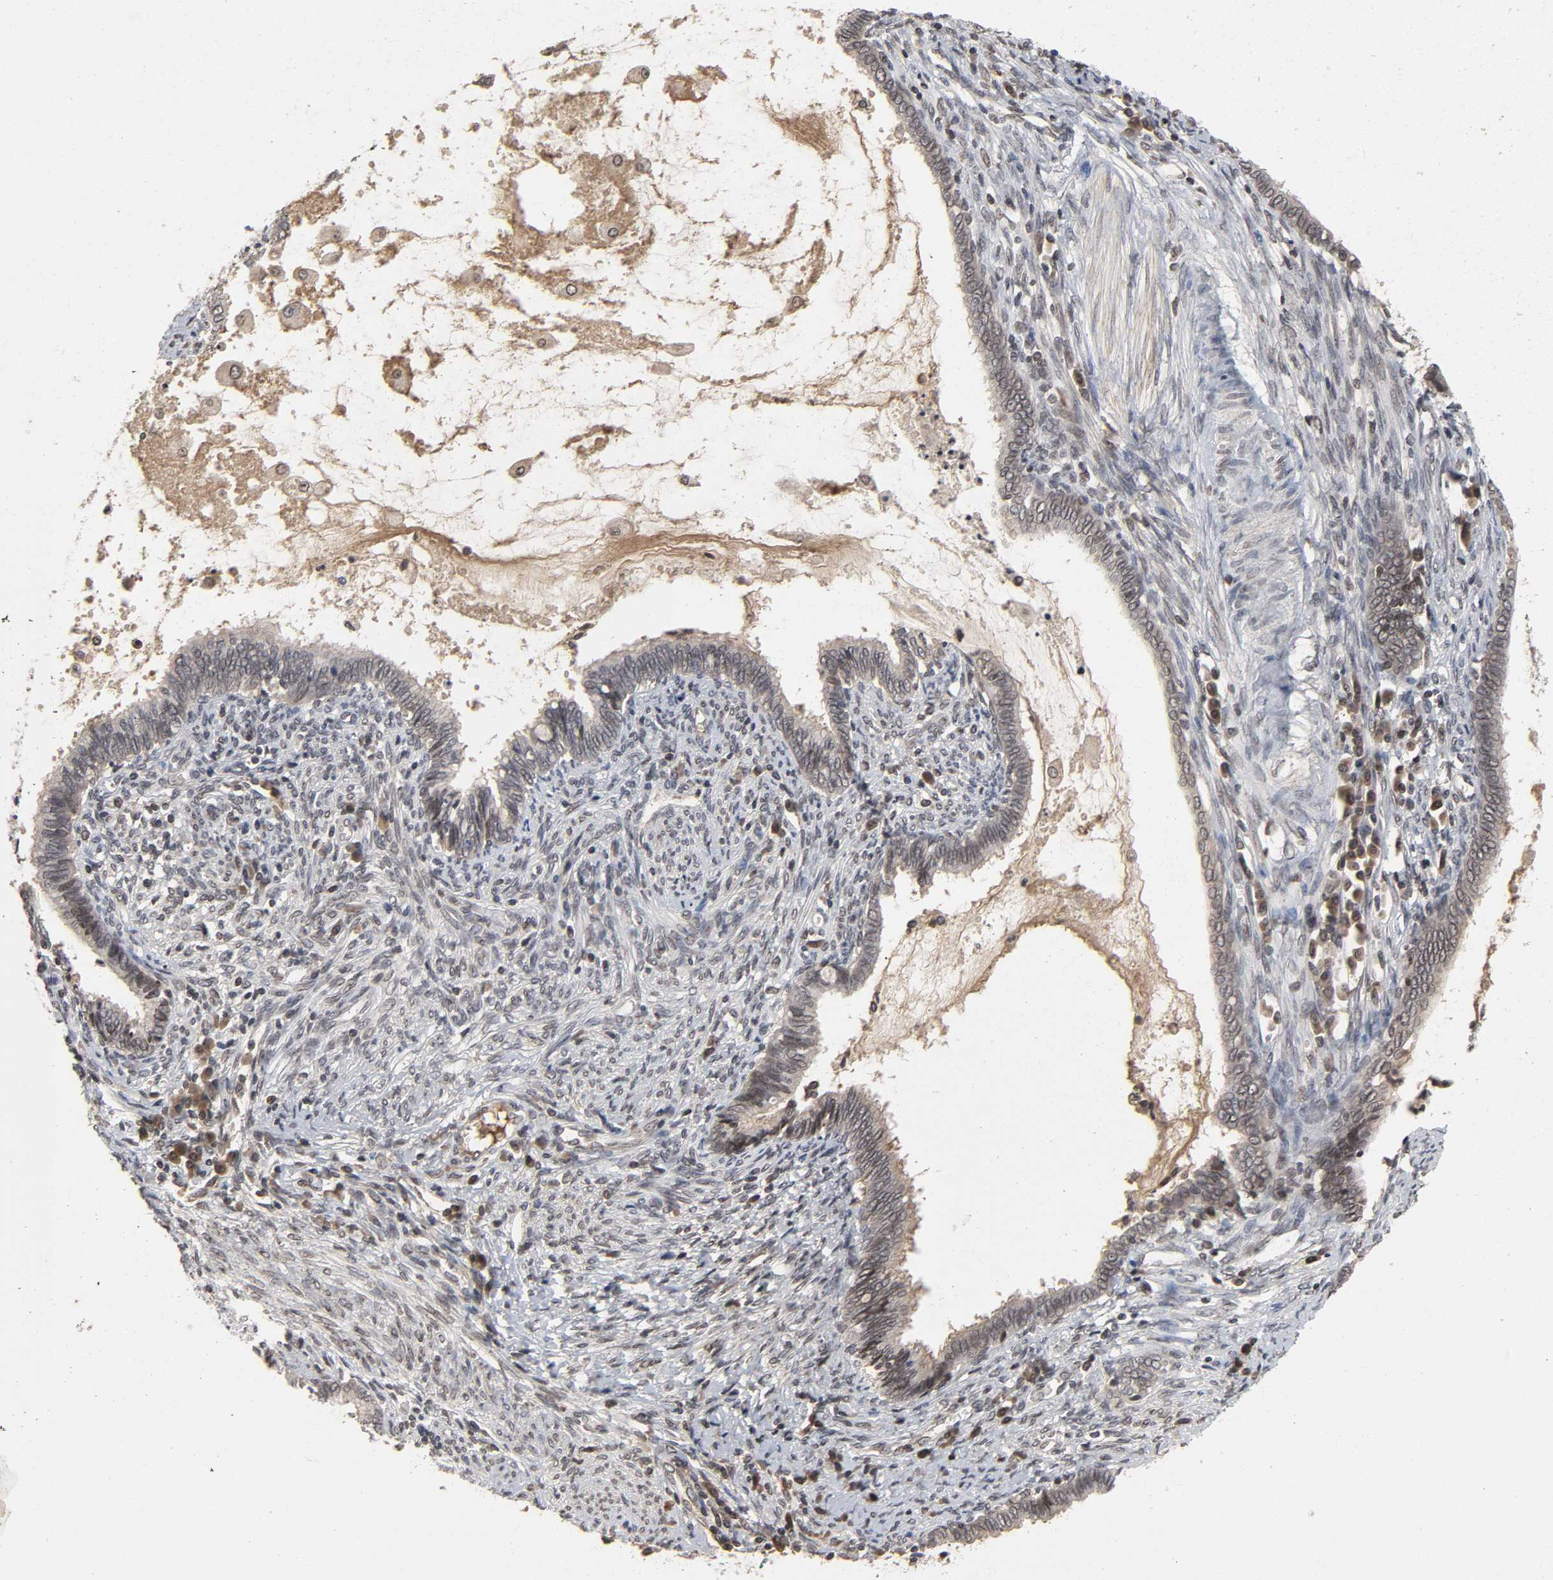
{"staining": {"intensity": "moderate", "quantity": "25%-75%", "location": "cytoplasmic/membranous,nuclear"}, "tissue": "cervical cancer", "cell_type": "Tumor cells", "image_type": "cancer", "snomed": [{"axis": "morphology", "description": "Adenocarcinoma, NOS"}, {"axis": "topography", "description": "Cervix"}], "caption": "Adenocarcinoma (cervical) was stained to show a protein in brown. There is medium levels of moderate cytoplasmic/membranous and nuclear expression in approximately 25%-75% of tumor cells.", "gene": "CPN2", "patient": {"sex": "female", "age": 44}}